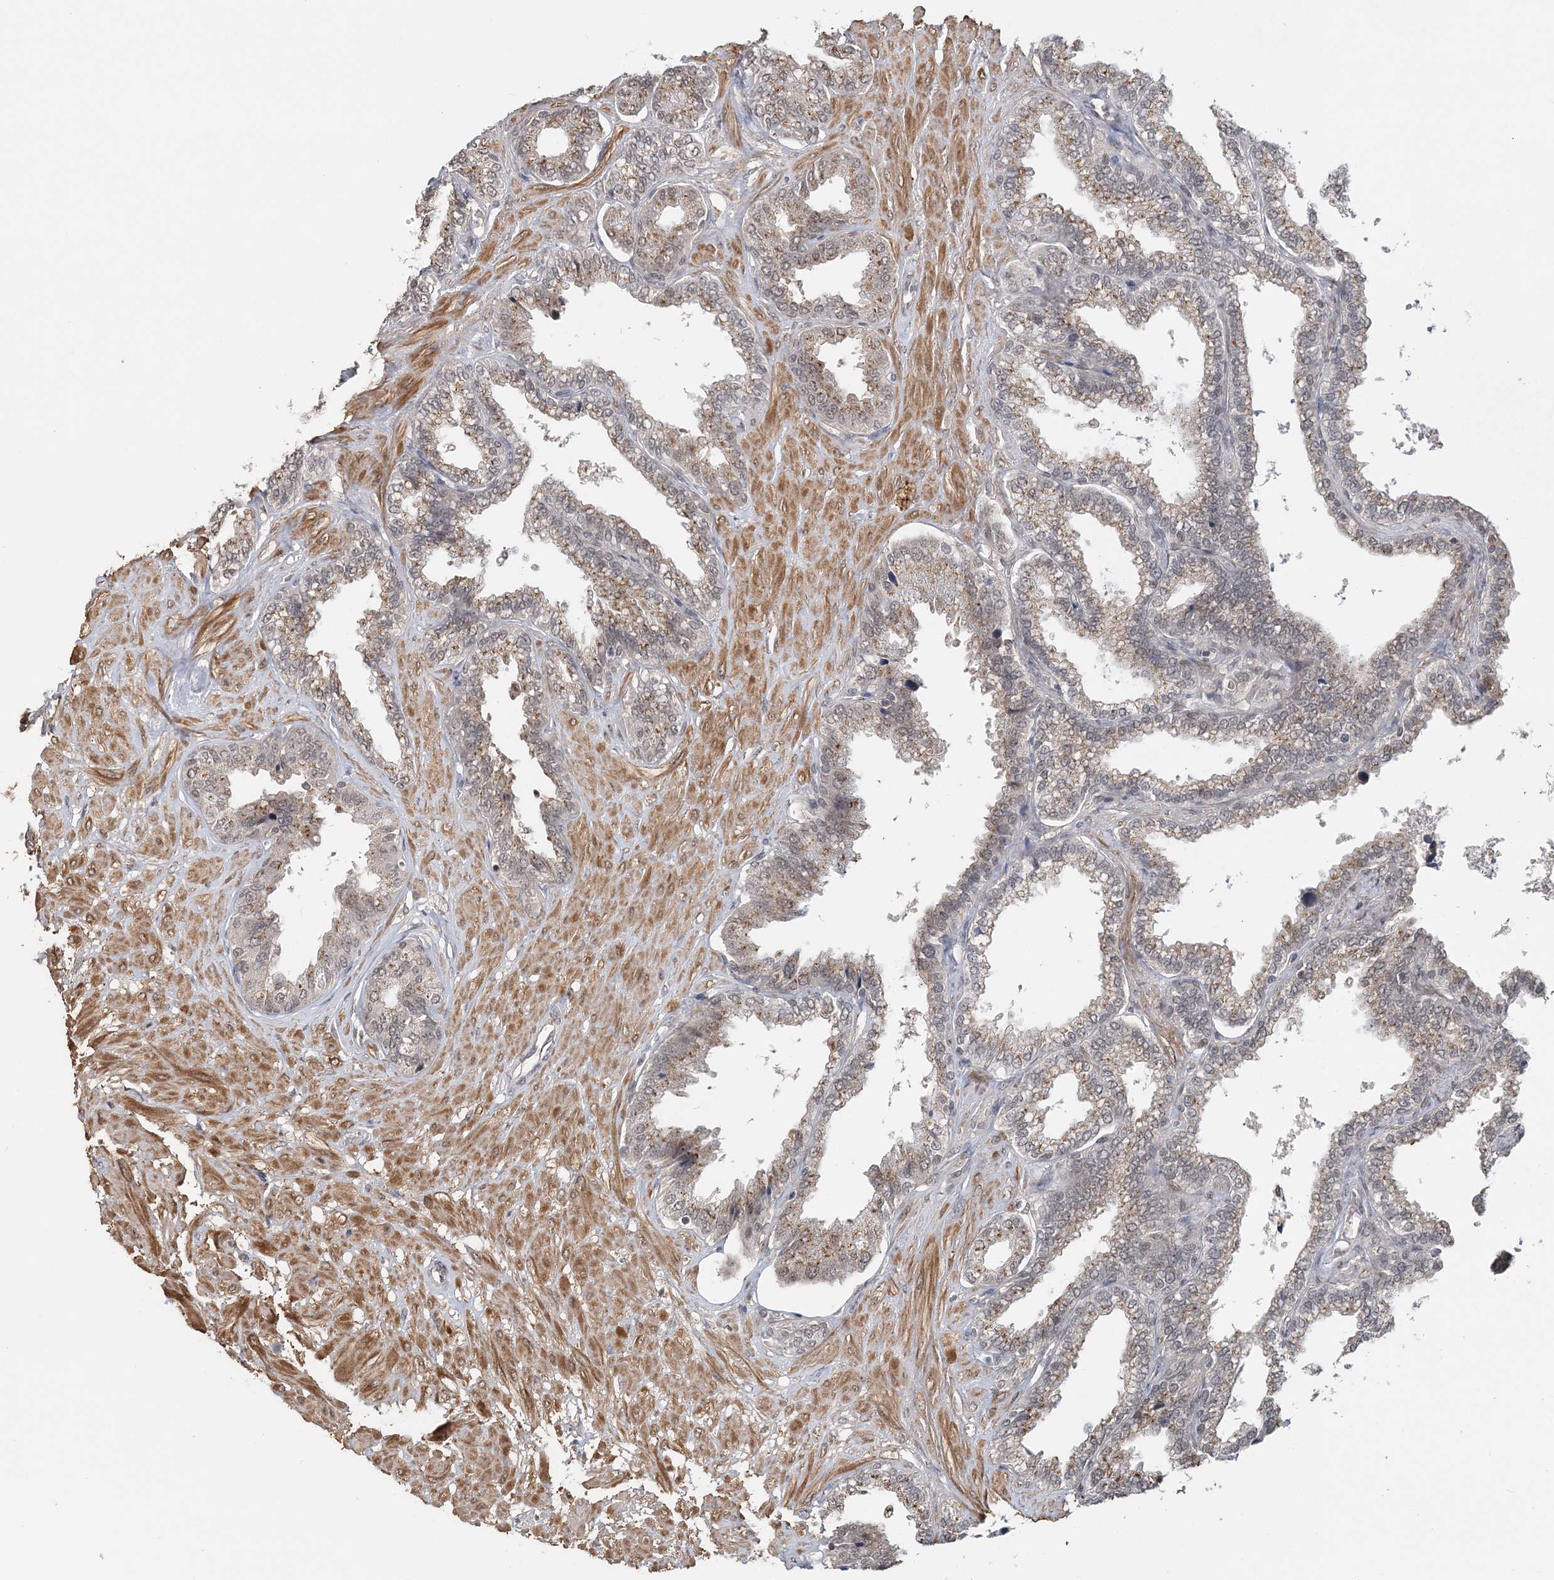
{"staining": {"intensity": "weak", "quantity": "25%-75%", "location": "cytoplasmic/membranous"}, "tissue": "seminal vesicle", "cell_type": "Glandular cells", "image_type": "normal", "snomed": [{"axis": "morphology", "description": "Normal tissue, NOS"}, {"axis": "topography", "description": "Seminal veicle"}], "caption": "Immunohistochemical staining of unremarkable human seminal vesicle displays weak cytoplasmic/membranous protein expression in about 25%-75% of glandular cells.", "gene": "TSHZ2", "patient": {"sex": "male", "age": 46}}